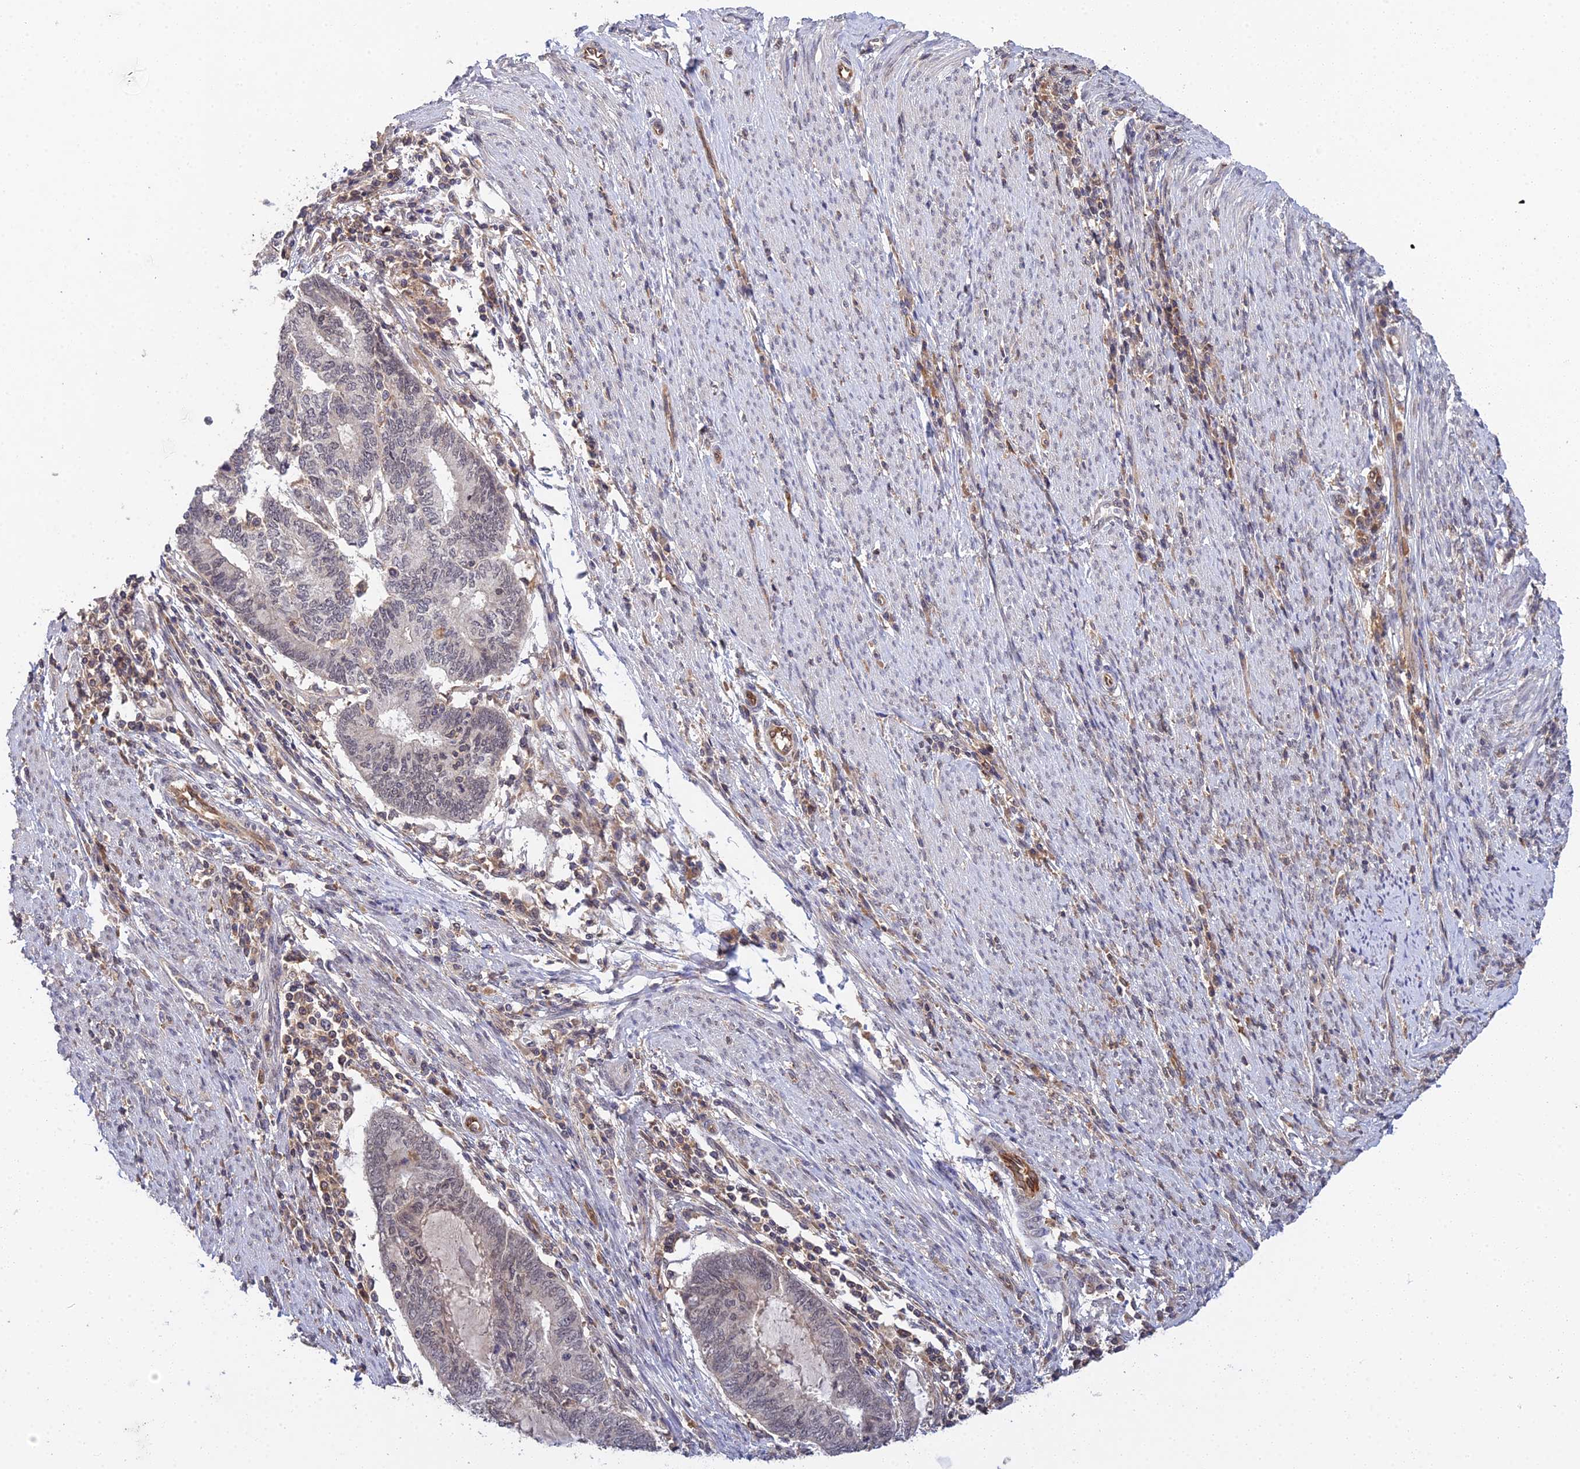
{"staining": {"intensity": "weak", "quantity": "<25%", "location": "nuclear"}, "tissue": "endometrial cancer", "cell_type": "Tumor cells", "image_type": "cancer", "snomed": [{"axis": "morphology", "description": "Adenocarcinoma, NOS"}, {"axis": "topography", "description": "Uterus"}, {"axis": "topography", "description": "Endometrium"}], "caption": "High power microscopy histopathology image of an IHC photomicrograph of endometrial cancer (adenocarcinoma), revealing no significant expression in tumor cells.", "gene": "TPRX1", "patient": {"sex": "female", "age": 70}}